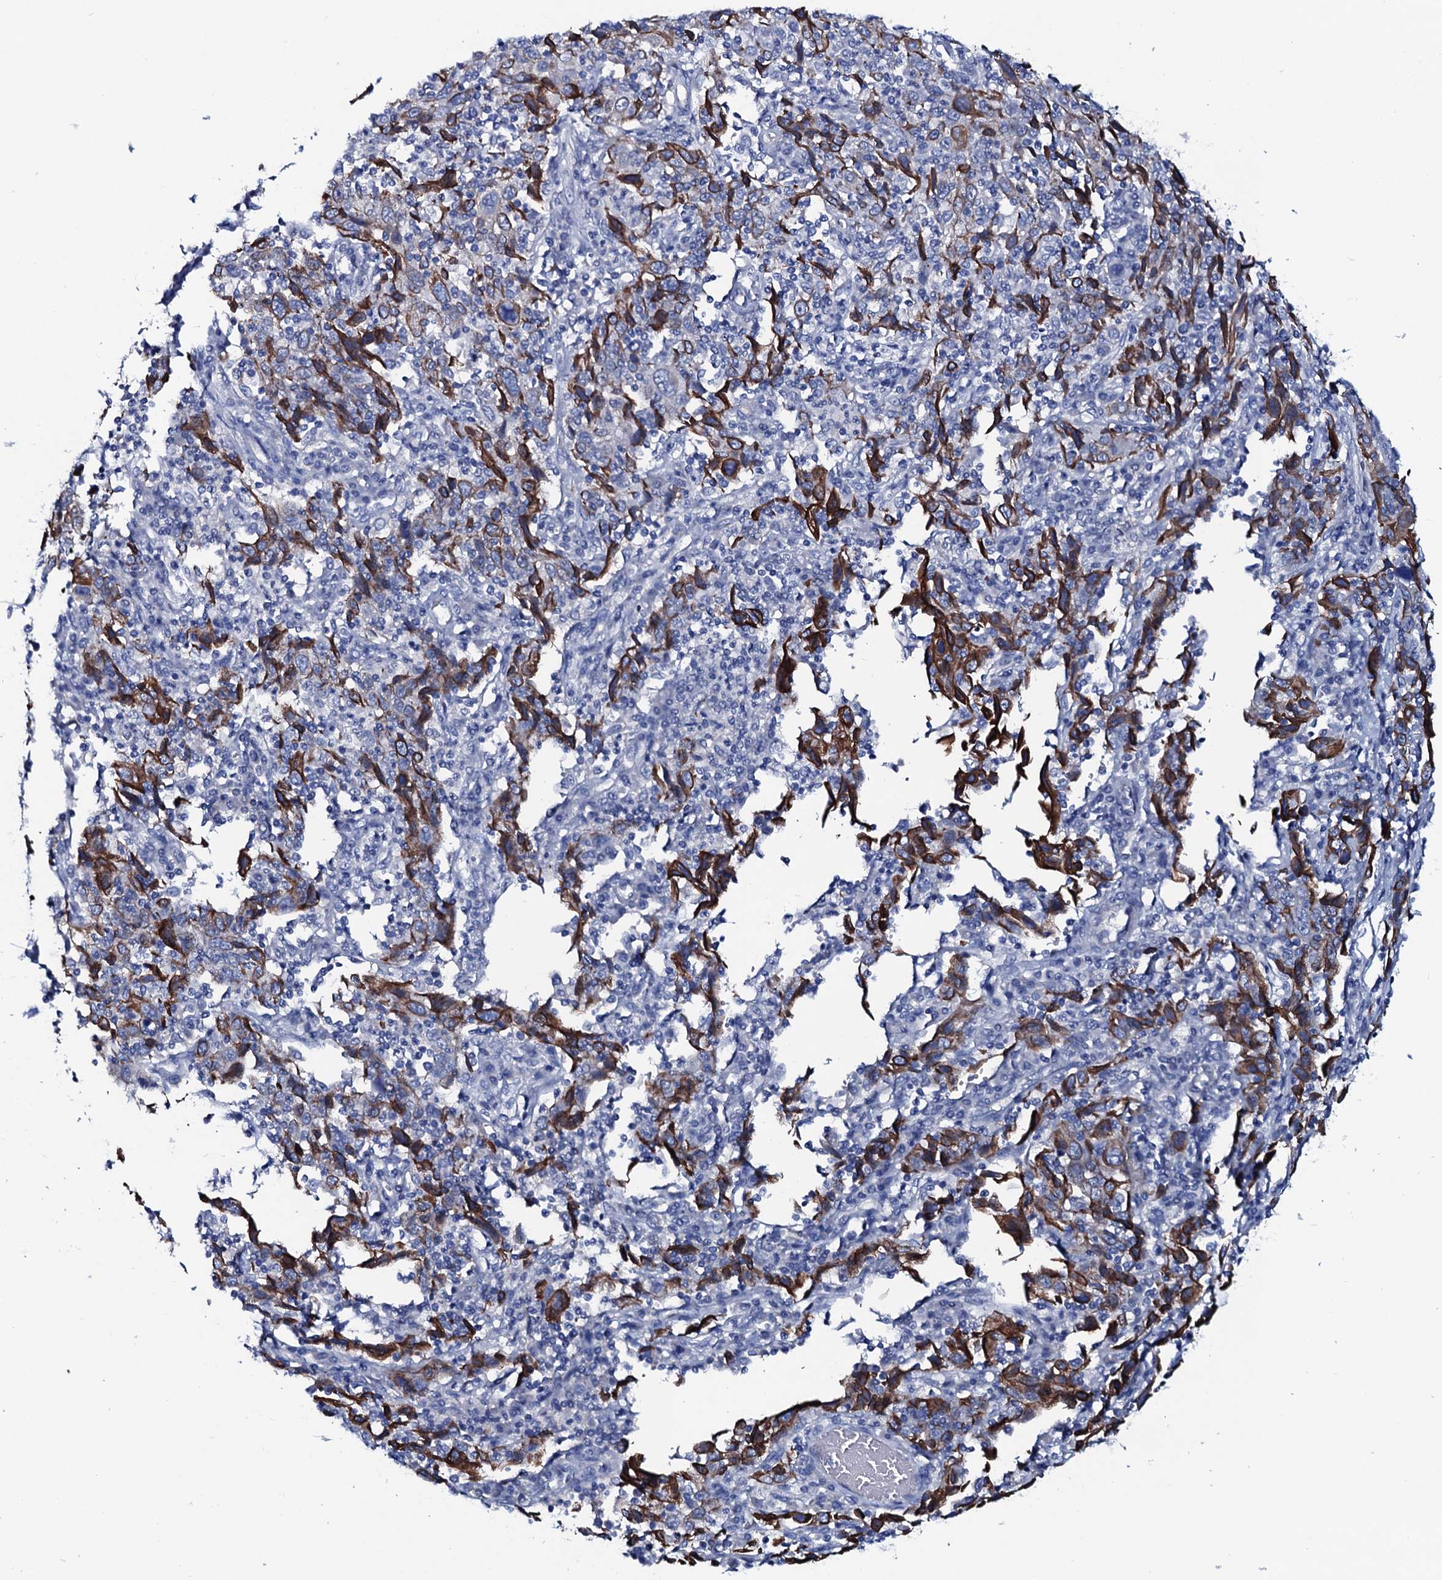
{"staining": {"intensity": "strong", "quantity": "25%-75%", "location": "cytoplasmic/membranous"}, "tissue": "cervical cancer", "cell_type": "Tumor cells", "image_type": "cancer", "snomed": [{"axis": "morphology", "description": "Squamous cell carcinoma, NOS"}, {"axis": "topography", "description": "Cervix"}], "caption": "Cervical squamous cell carcinoma stained for a protein (brown) reveals strong cytoplasmic/membranous positive staining in approximately 25%-75% of tumor cells.", "gene": "GYS2", "patient": {"sex": "female", "age": 46}}